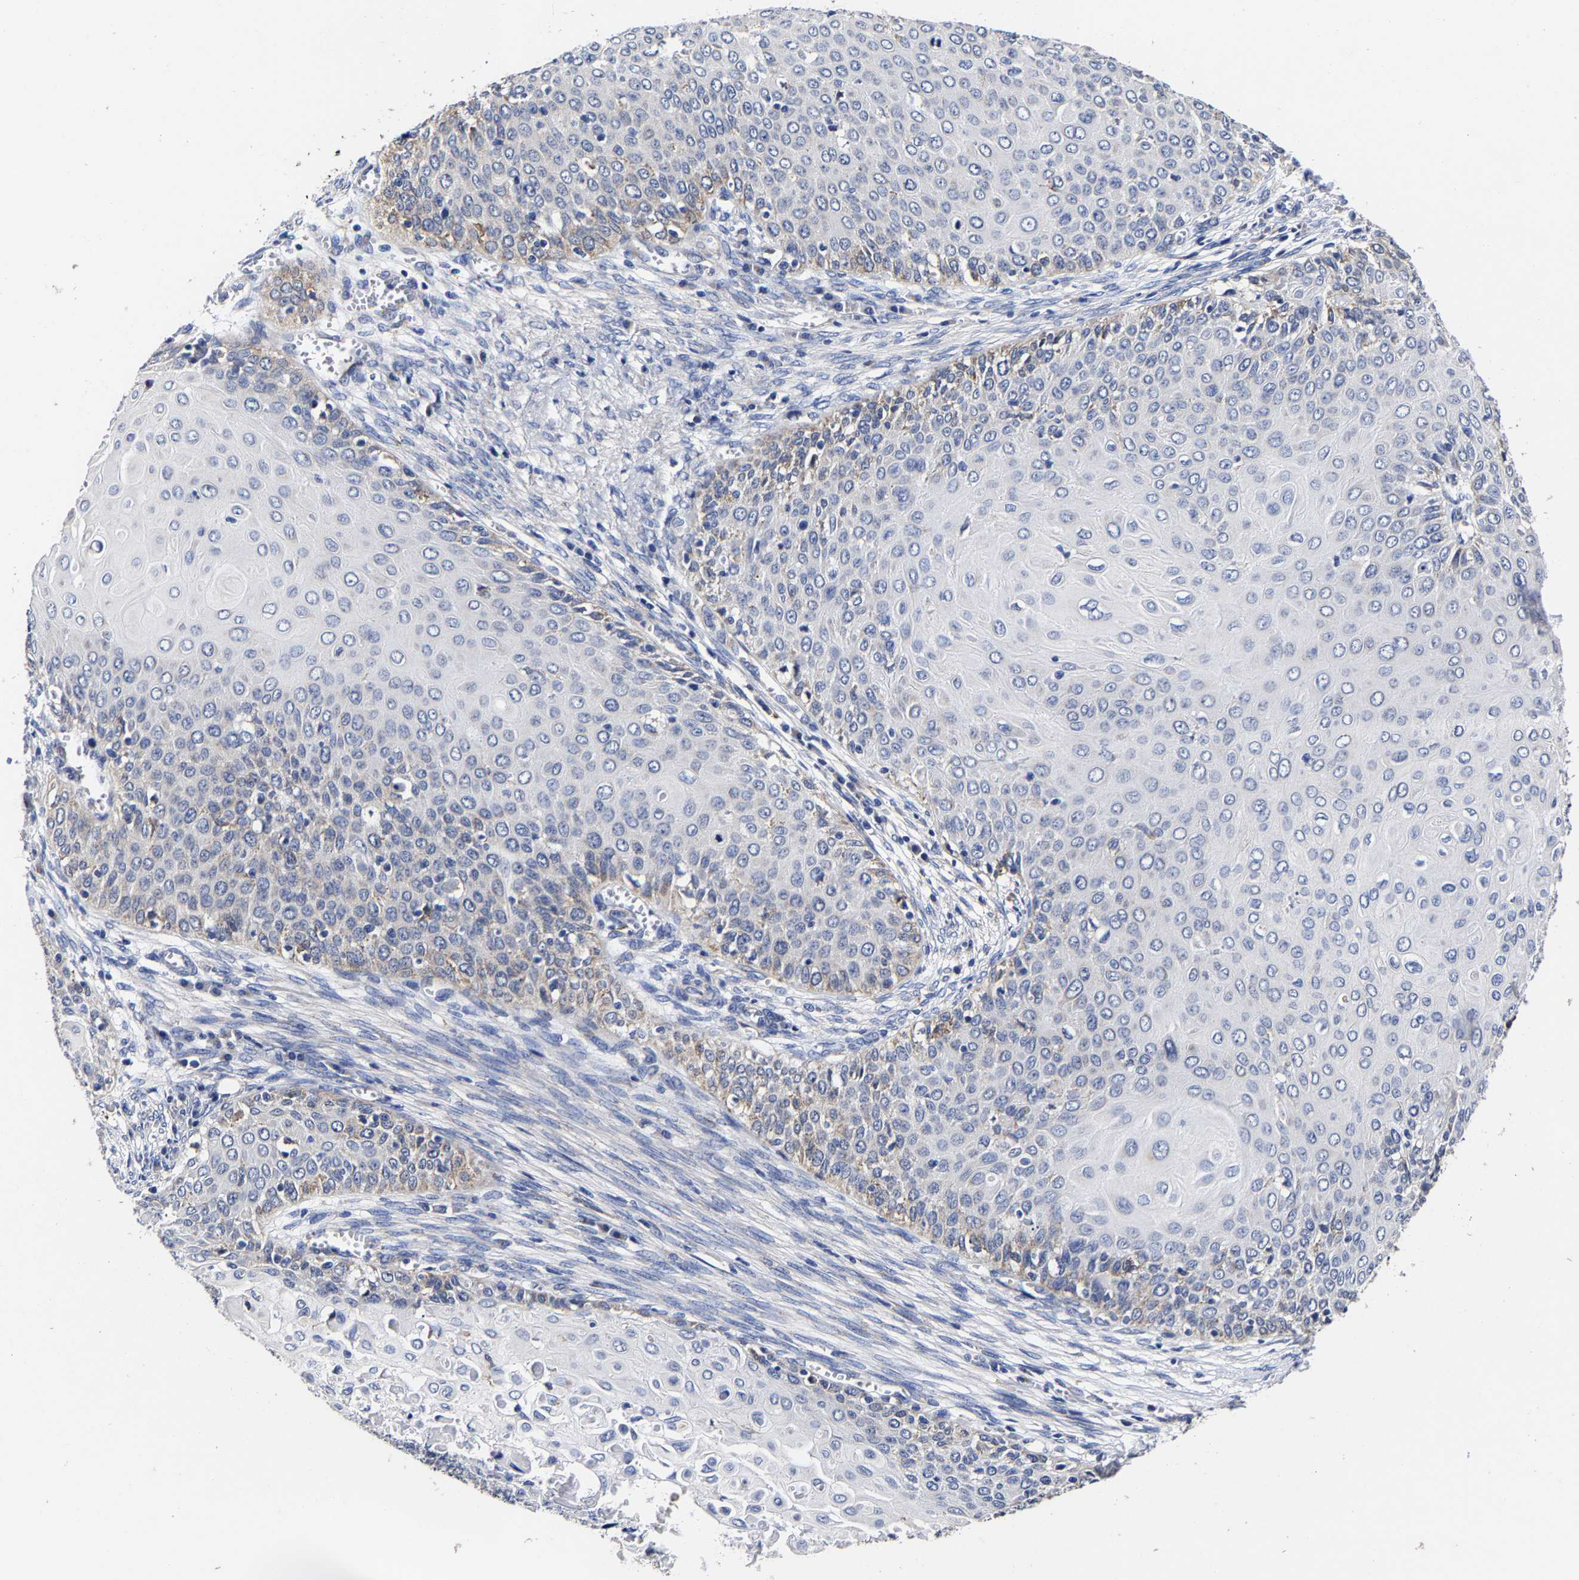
{"staining": {"intensity": "weak", "quantity": "<25%", "location": "cytoplasmic/membranous"}, "tissue": "cervical cancer", "cell_type": "Tumor cells", "image_type": "cancer", "snomed": [{"axis": "morphology", "description": "Squamous cell carcinoma, NOS"}, {"axis": "topography", "description": "Cervix"}], "caption": "This is an immunohistochemistry (IHC) image of human squamous cell carcinoma (cervical). There is no staining in tumor cells.", "gene": "AASS", "patient": {"sex": "female", "age": 39}}